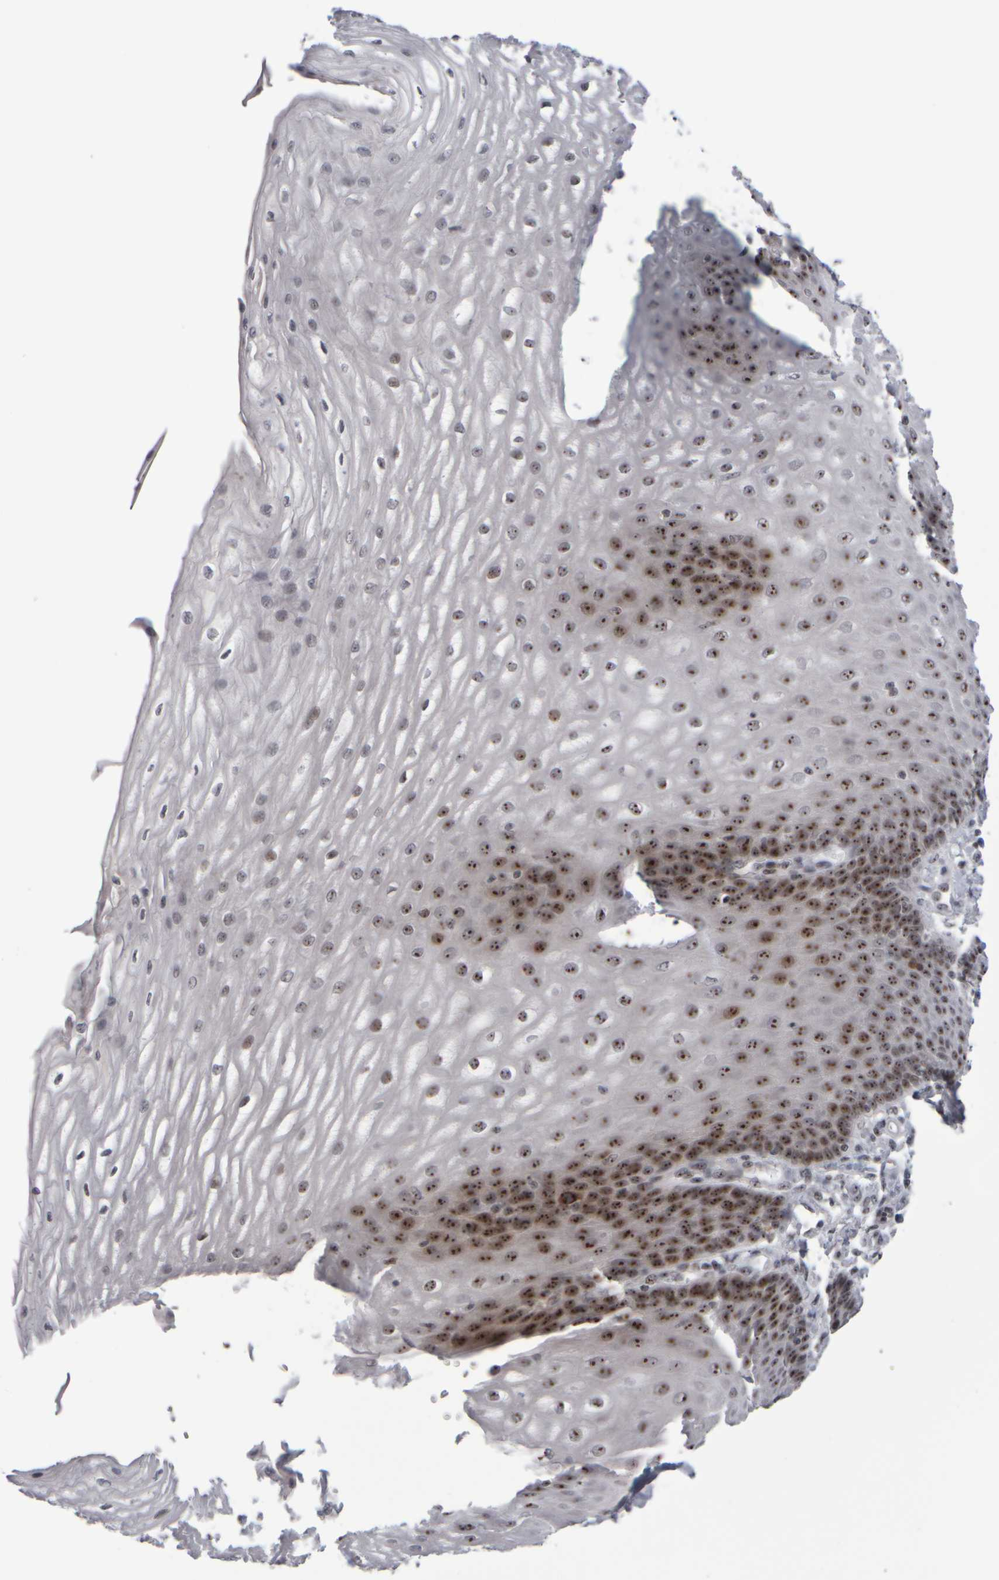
{"staining": {"intensity": "strong", "quantity": ">75%", "location": "nuclear"}, "tissue": "esophagus", "cell_type": "Squamous epithelial cells", "image_type": "normal", "snomed": [{"axis": "morphology", "description": "Normal tissue, NOS"}, {"axis": "topography", "description": "Esophagus"}], "caption": "Squamous epithelial cells display strong nuclear positivity in about >75% of cells in normal esophagus.", "gene": "SURF6", "patient": {"sex": "male", "age": 54}}